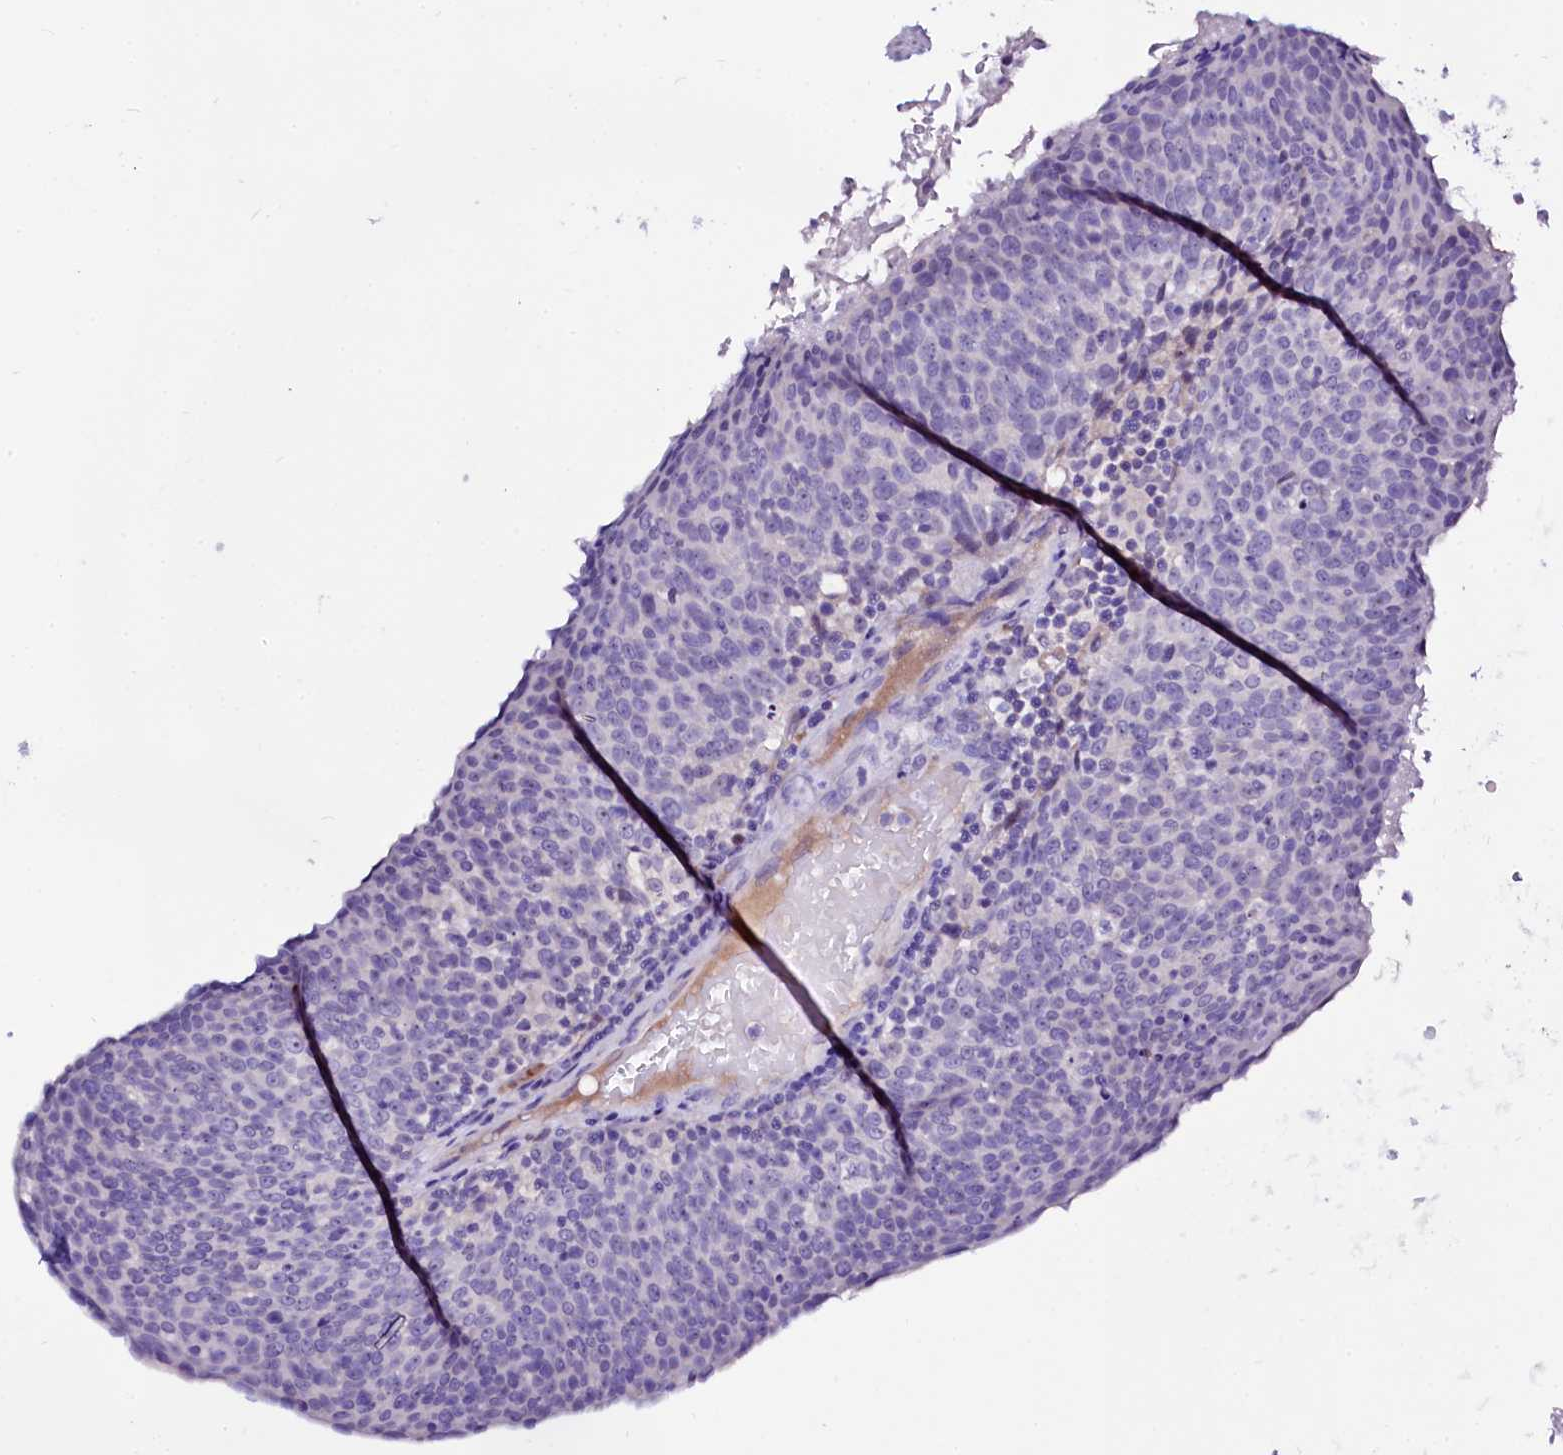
{"staining": {"intensity": "negative", "quantity": "none", "location": "none"}, "tissue": "head and neck cancer", "cell_type": "Tumor cells", "image_type": "cancer", "snomed": [{"axis": "morphology", "description": "Squamous cell carcinoma, NOS"}, {"axis": "morphology", "description": "Squamous cell carcinoma, metastatic, NOS"}, {"axis": "topography", "description": "Lymph node"}, {"axis": "topography", "description": "Head-Neck"}], "caption": "IHC histopathology image of neoplastic tissue: head and neck cancer stained with DAB demonstrates no significant protein staining in tumor cells.", "gene": "BTBD16", "patient": {"sex": "male", "age": 62}}